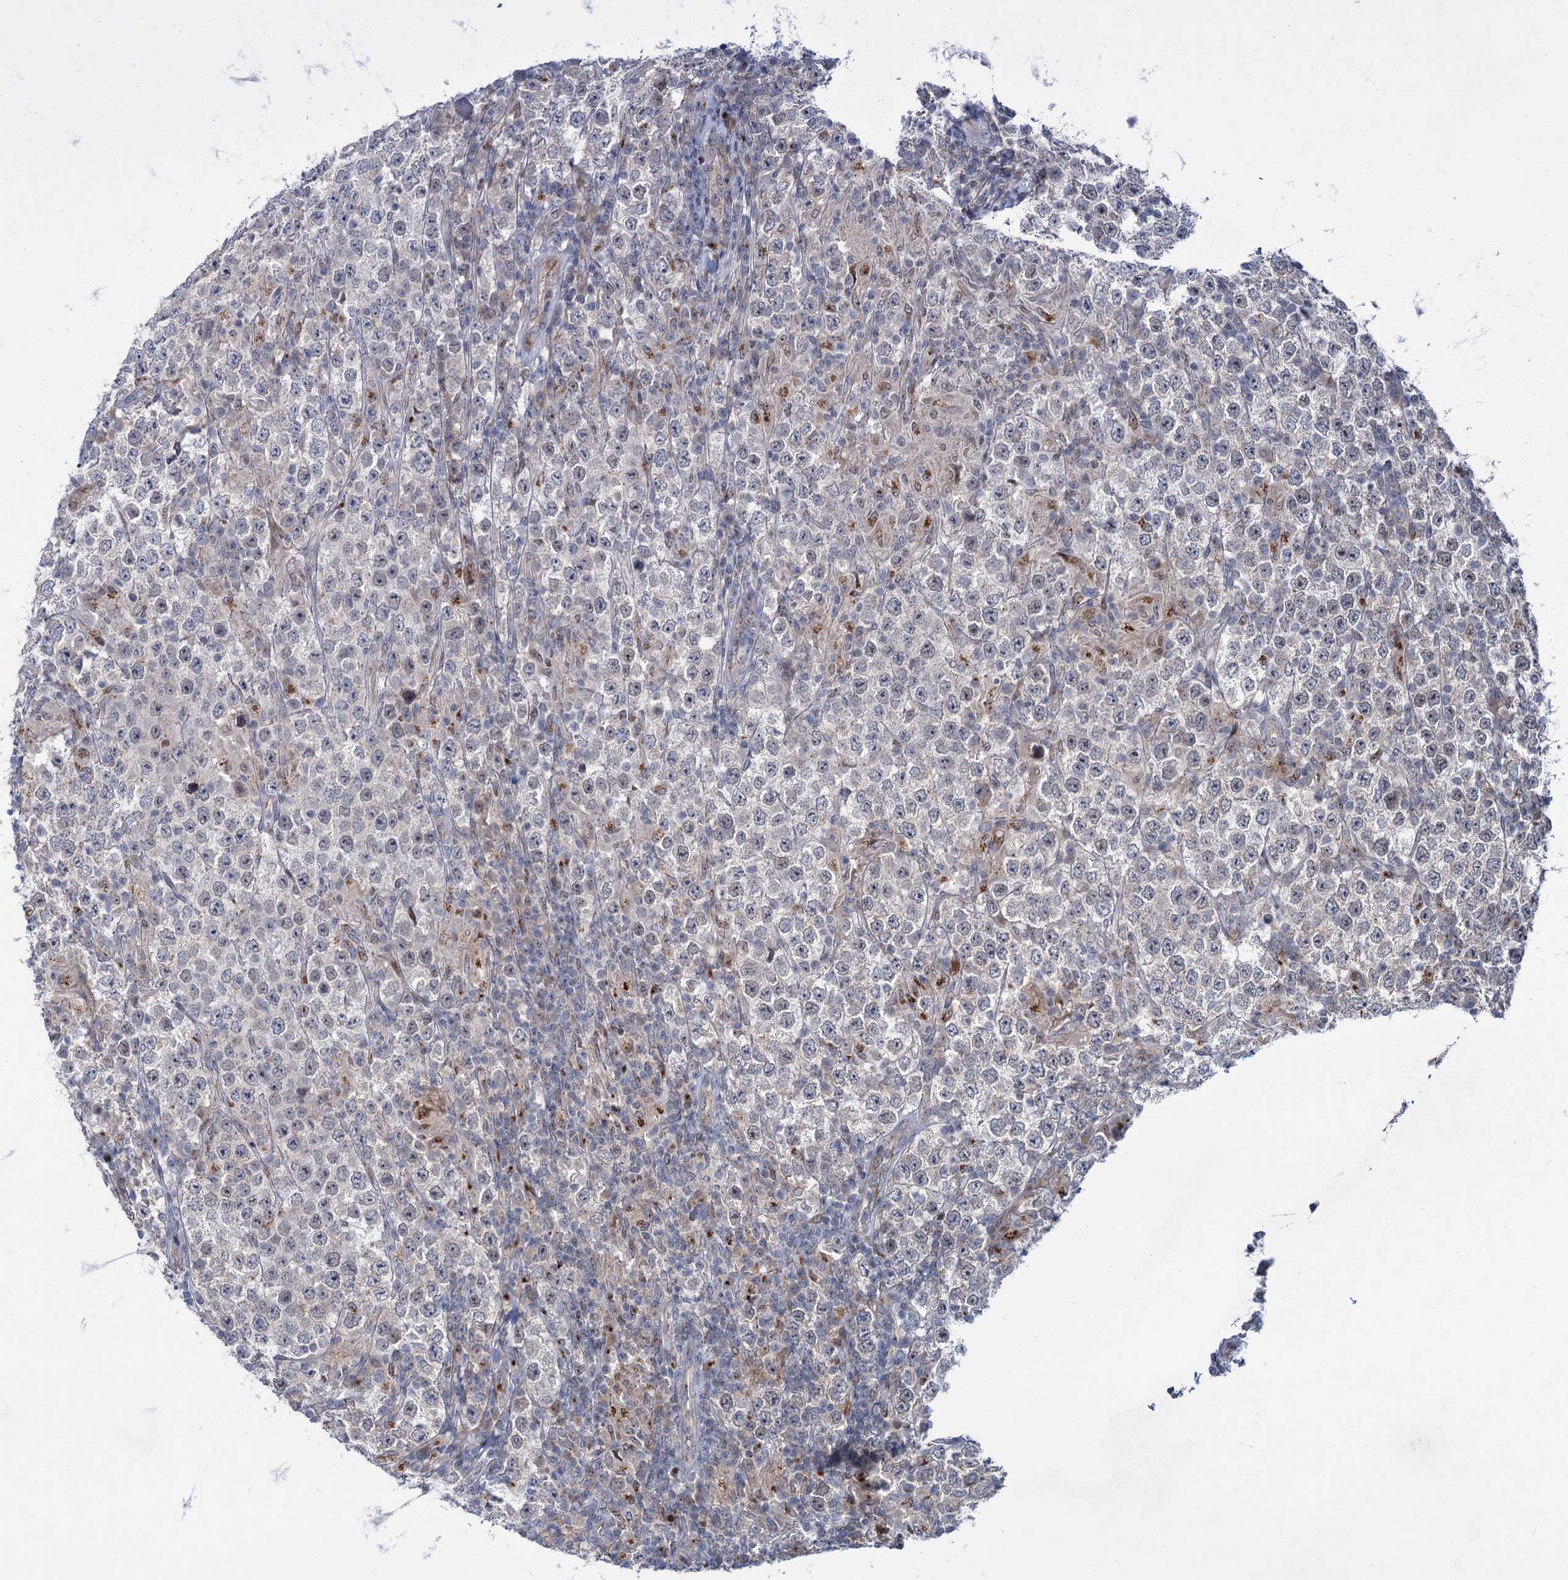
{"staining": {"intensity": "moderate", "quantity": "<25%", "location": "cytoplasmic/membranous"}, "tissue": "testis cancer", "cell_type": "Tumor cells", "image_type": "cancer", "snomed": [{"axis": "morphology", "description": "Normal tissue, NOS"}, {"axis": "morphology", "description": "Urothelial carcinoma, High grade"}, {"axis": "morphology", "description": "Seminoma, NOS"}, {"axis": "morphology", "description": "Carcinoma, Embryonal, NOS"}, {"axis": "topography", "description": "Urinary bladder"}, {"axis": "topography", "description": "Testis"}], "caption": "This is an image of immunohistochemistry (IHC) staining of testis embryonal carcinoma, which shows moderate expression in the cytoplasmic/membranous of tumor cells.", "gene": "ELP4", "patient": {"sex": "male", "age": 41}}